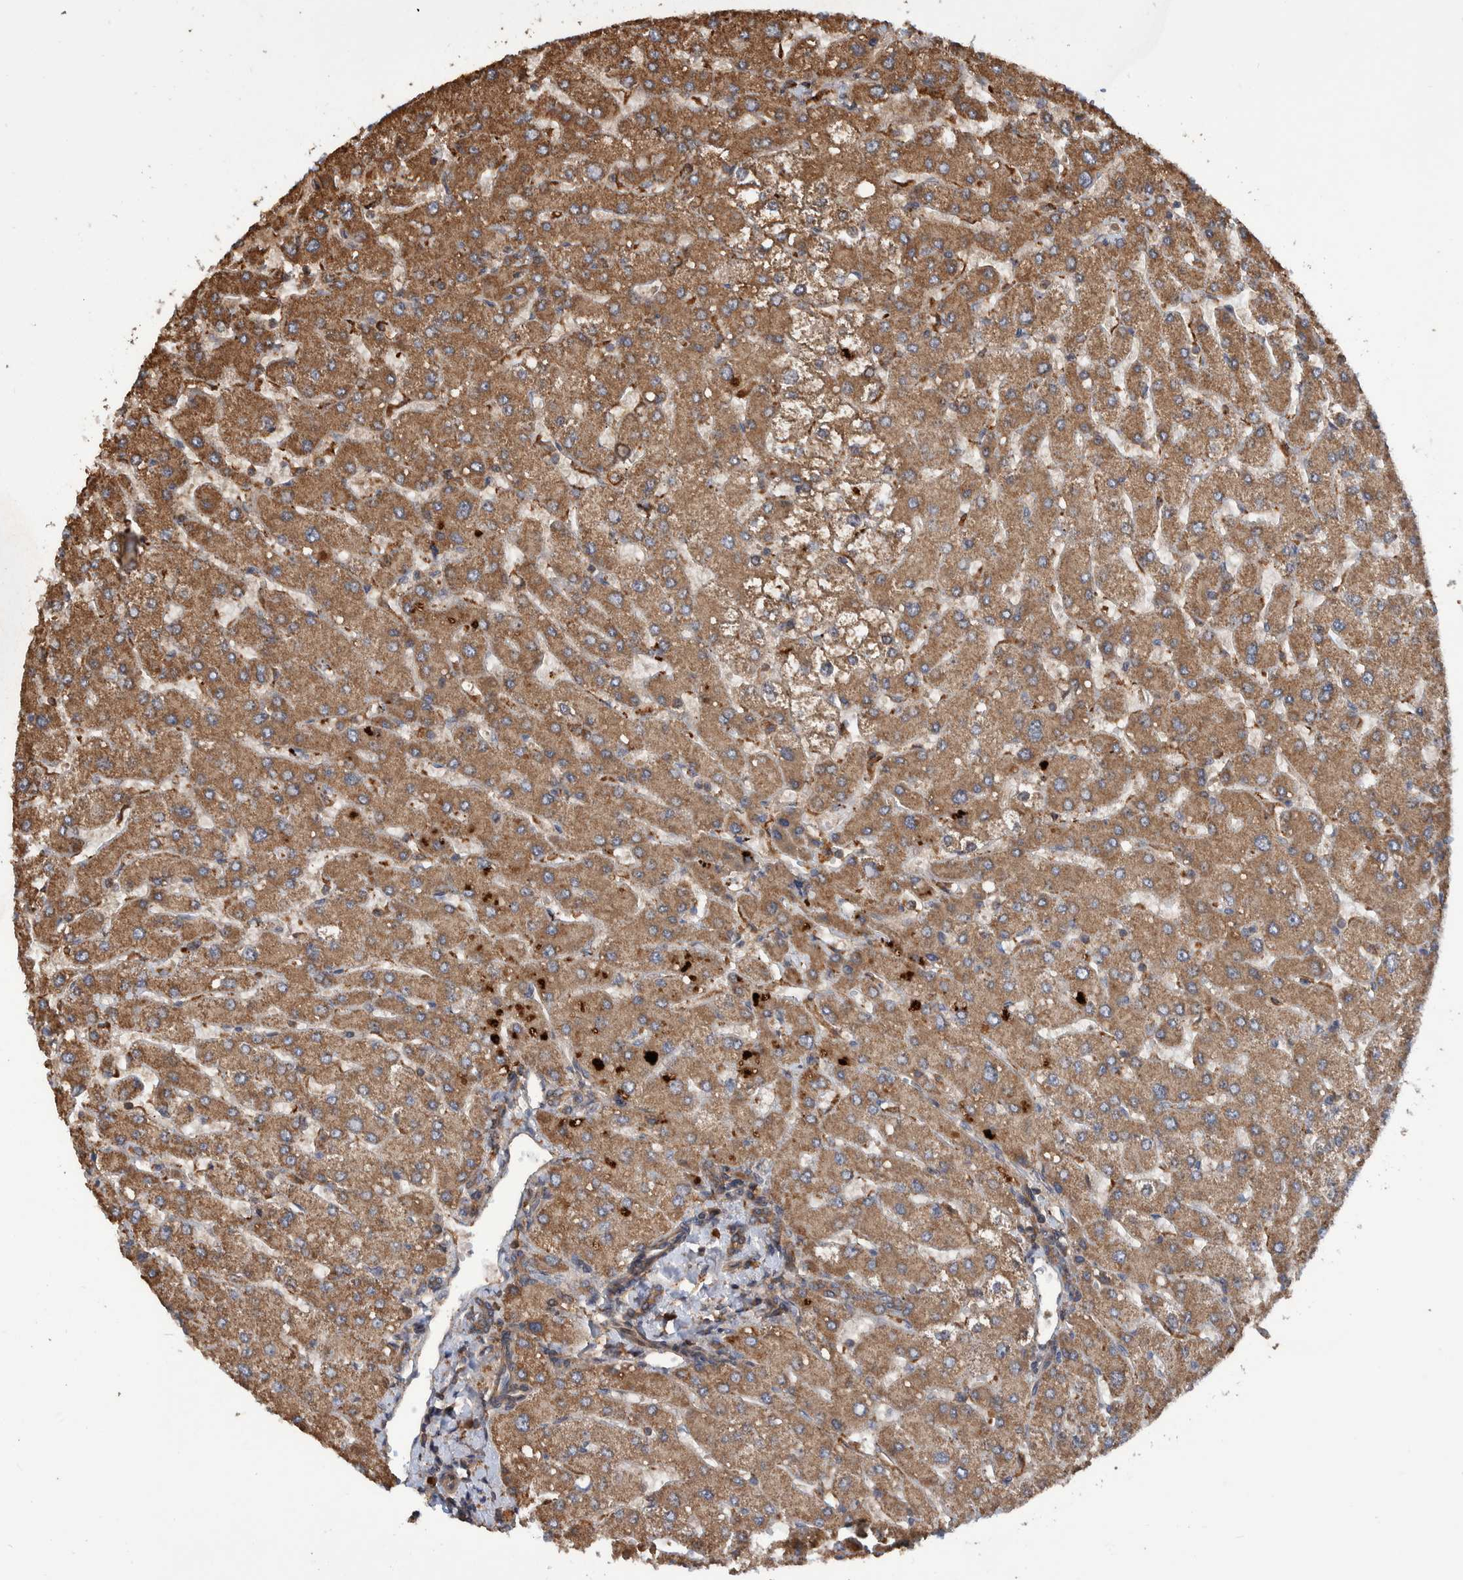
{"staining": {"intensity": "moderate", "quantity": ">75%", "location": "cytoplasmic/membranous"}, "tissue": "liver", "cell_type": "Cholangiocytes", "image_type": "normal", "snomed": [{"axis": "morphology", "description": "Normal tissue, NOS"}, {"axis": "topography", "description": "Liver"}], "caption": "An image of human liver stained for a protein demonstrates moderate cytoplasmic/membranous brown staining in cholangiocytes.", "gene": "VBP1", "patient": {"sex": "male", "age": 55}}